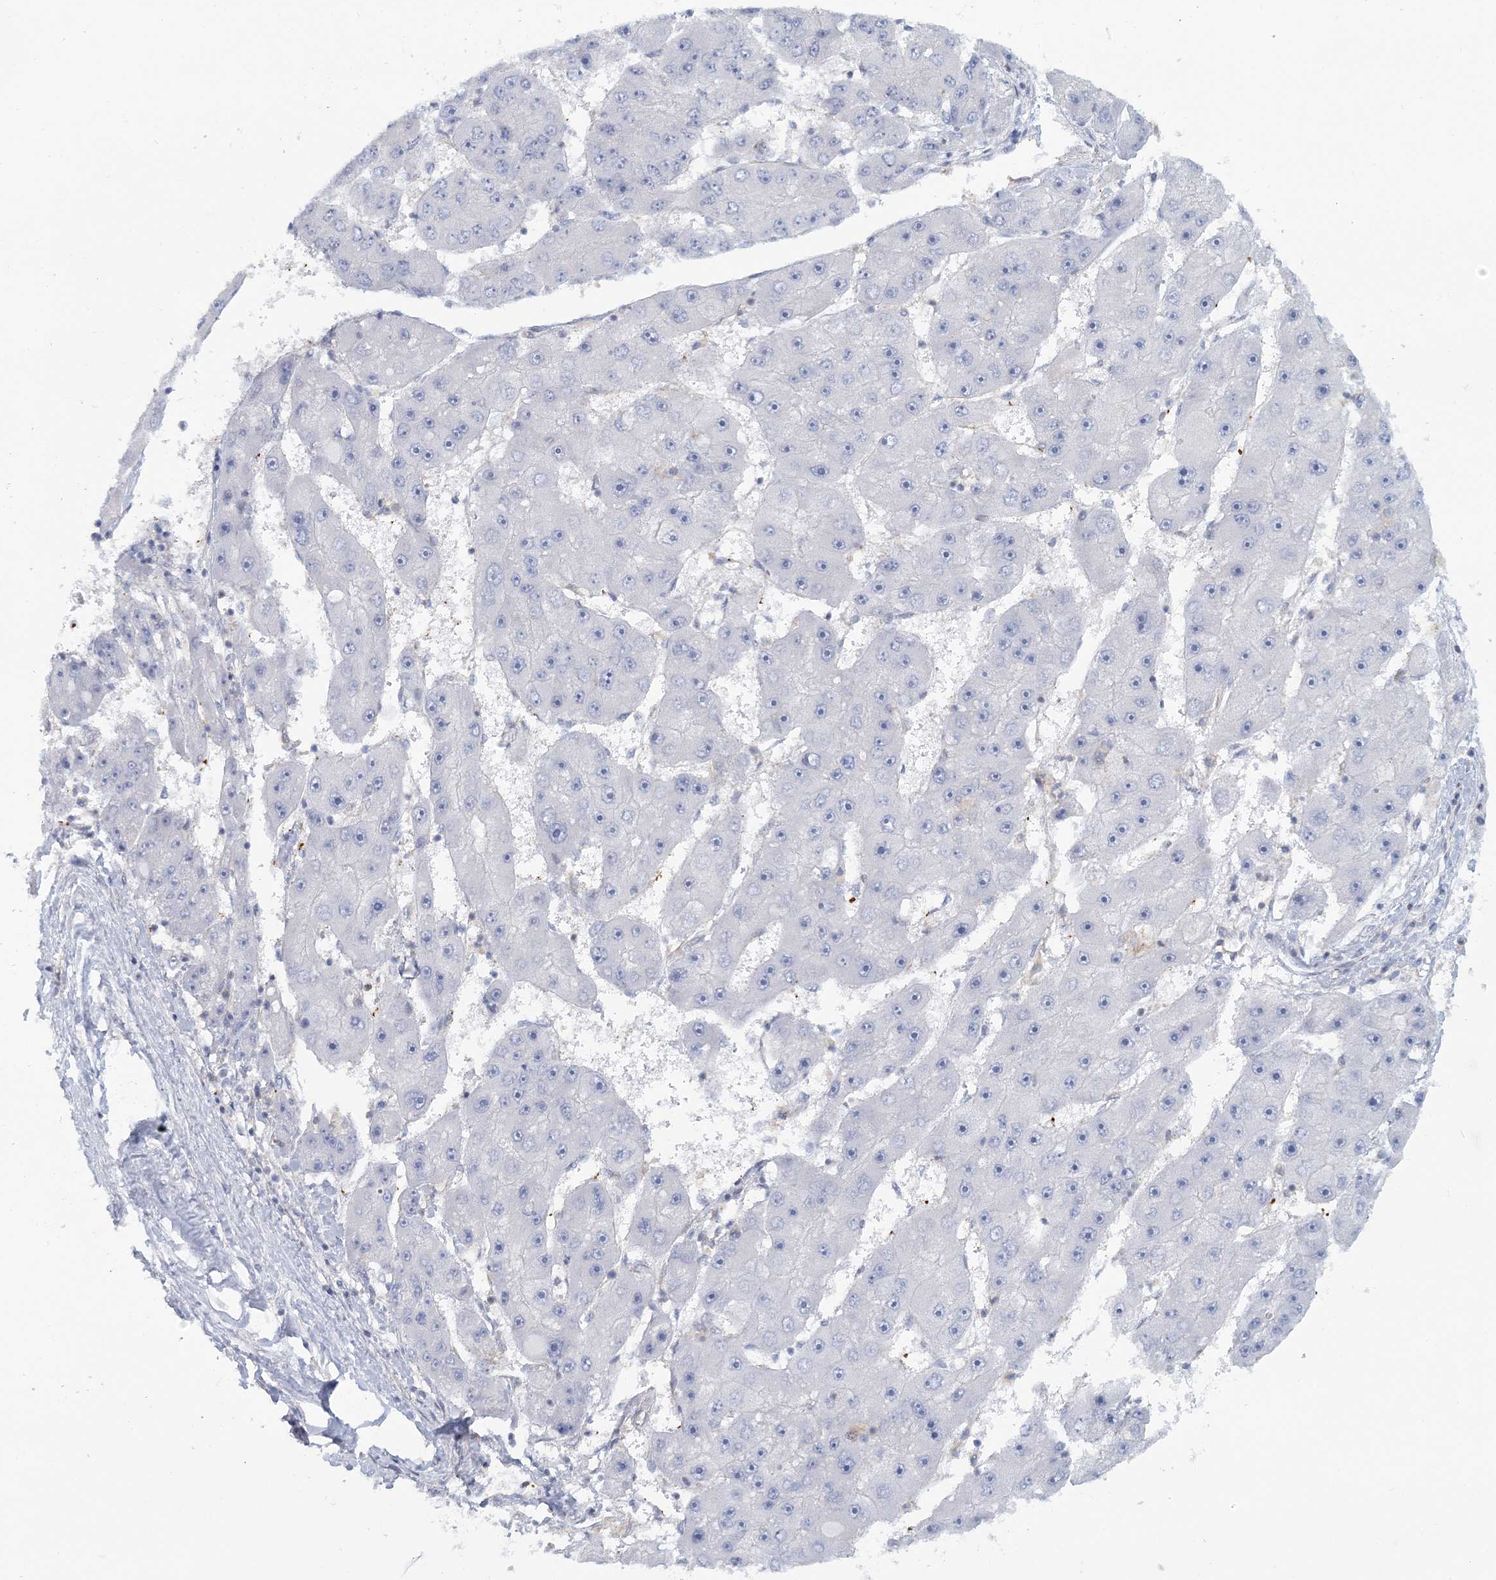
{"staining": {"intensity": "negative", "quantity": "none", "location": "none"}, "tissue": "liver cancer", "cell_type": "Tumor cells", "image_type": "cancer", "snomed": [{"axis": "morphology", "description": "Carcinoma, Hepatocellular, NOS"}, {"axis": "topography", "description": "Liver"}], "caption": "An image of liver hepatocellular carcinoma stained for a protein displays no brown staining in tumor cells.", "gene": "CUEDC2", "patient": {"sex": "female", "age": 61}}